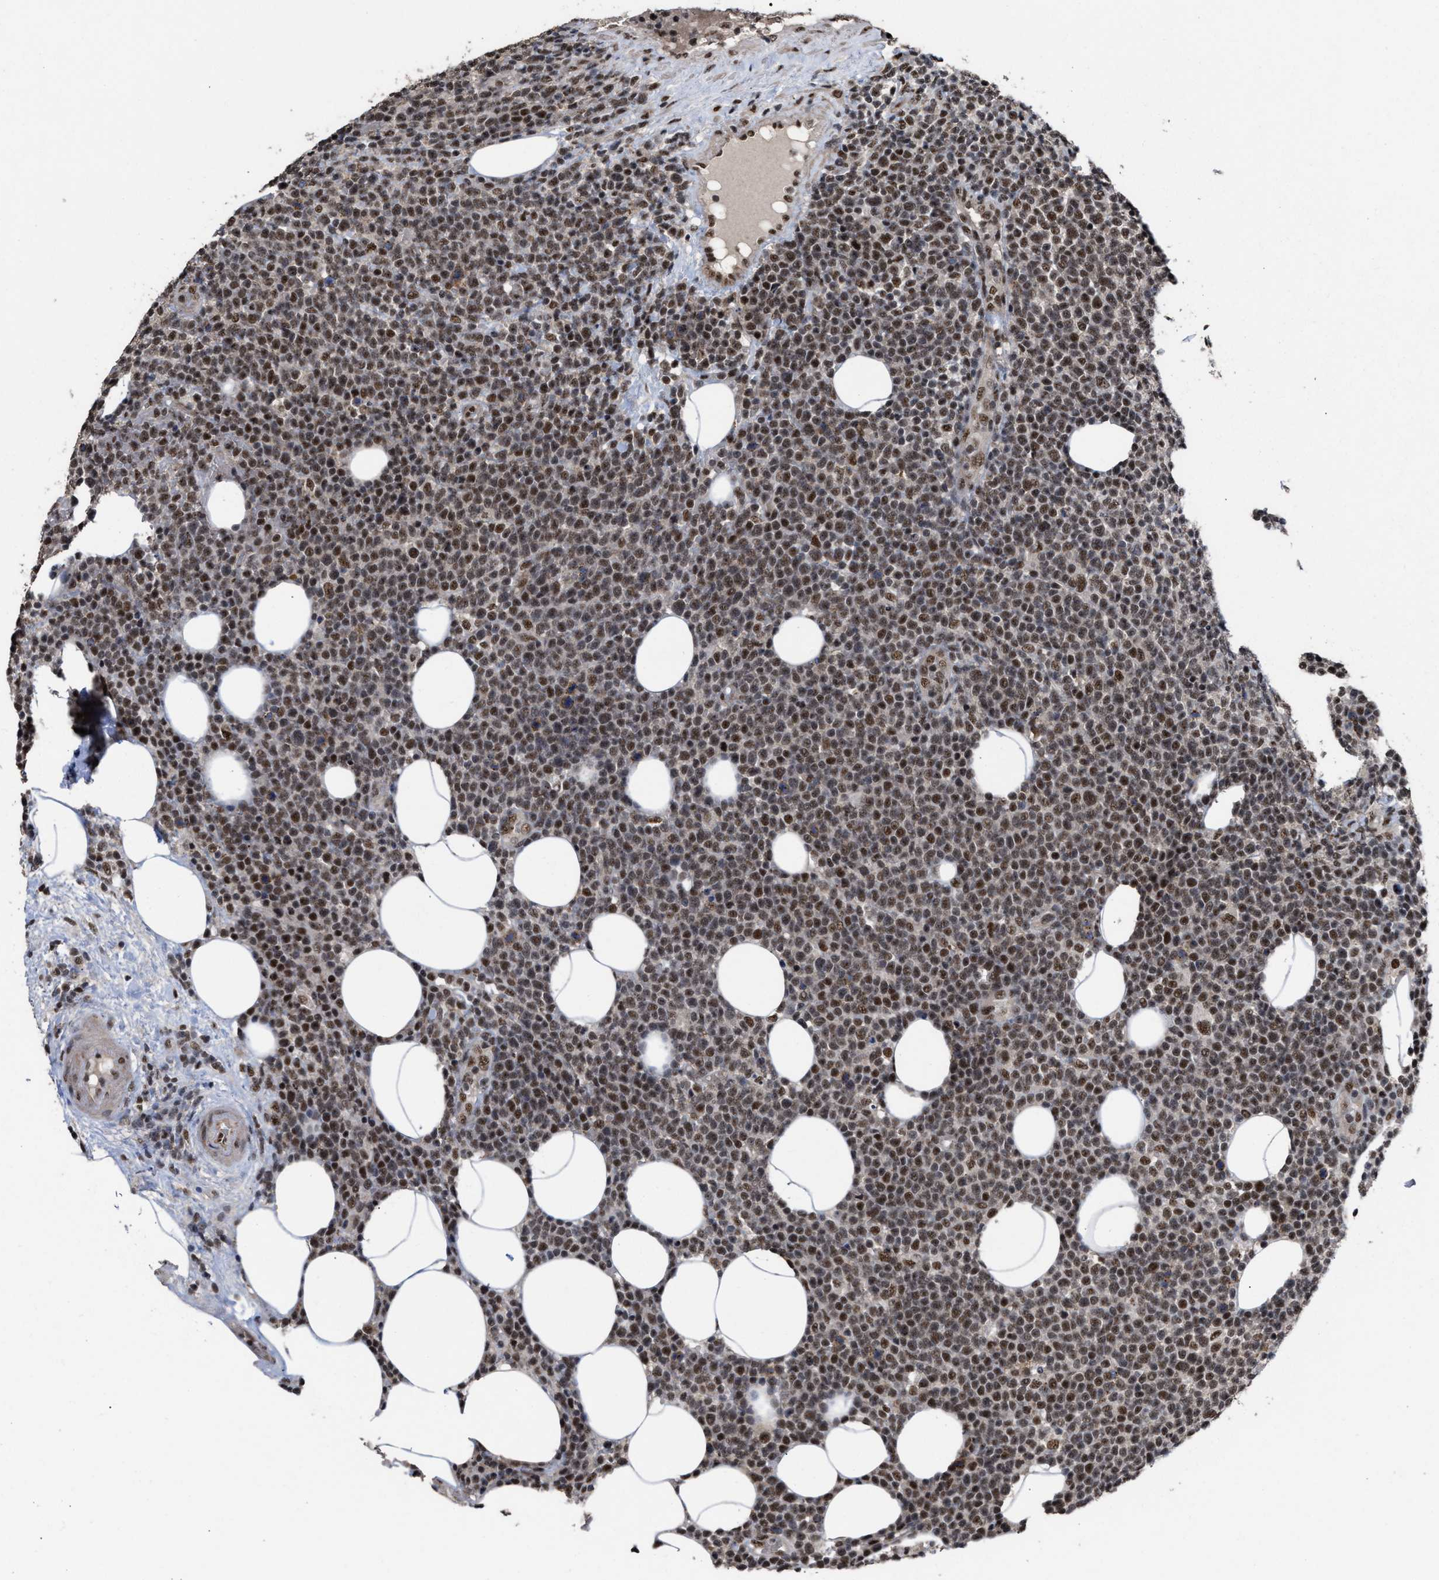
{"staining": {"intensity": "strong", "quantity": ">75%", "location": "nuclear"}, "tissue": "lymphoma", "cell_type": "Tumor cells", "image_type": "cancer", "snomed": [{"axis": "morphology", "description": "Malignant lymphoma, non-Hodgkin's type, High grade"}, {"axis": "topography", "description": "Lymph node"}], "caption": "A photomicrograph showing strong nuclear staining in about >75% of tumor cells in malignant lymphoma, non-Hodgkin's type (high-grade), as visualized by brown immunohistochemical staining.", "gene": "EIF4A3", "patient": {"sex": "male", "age": 61}}